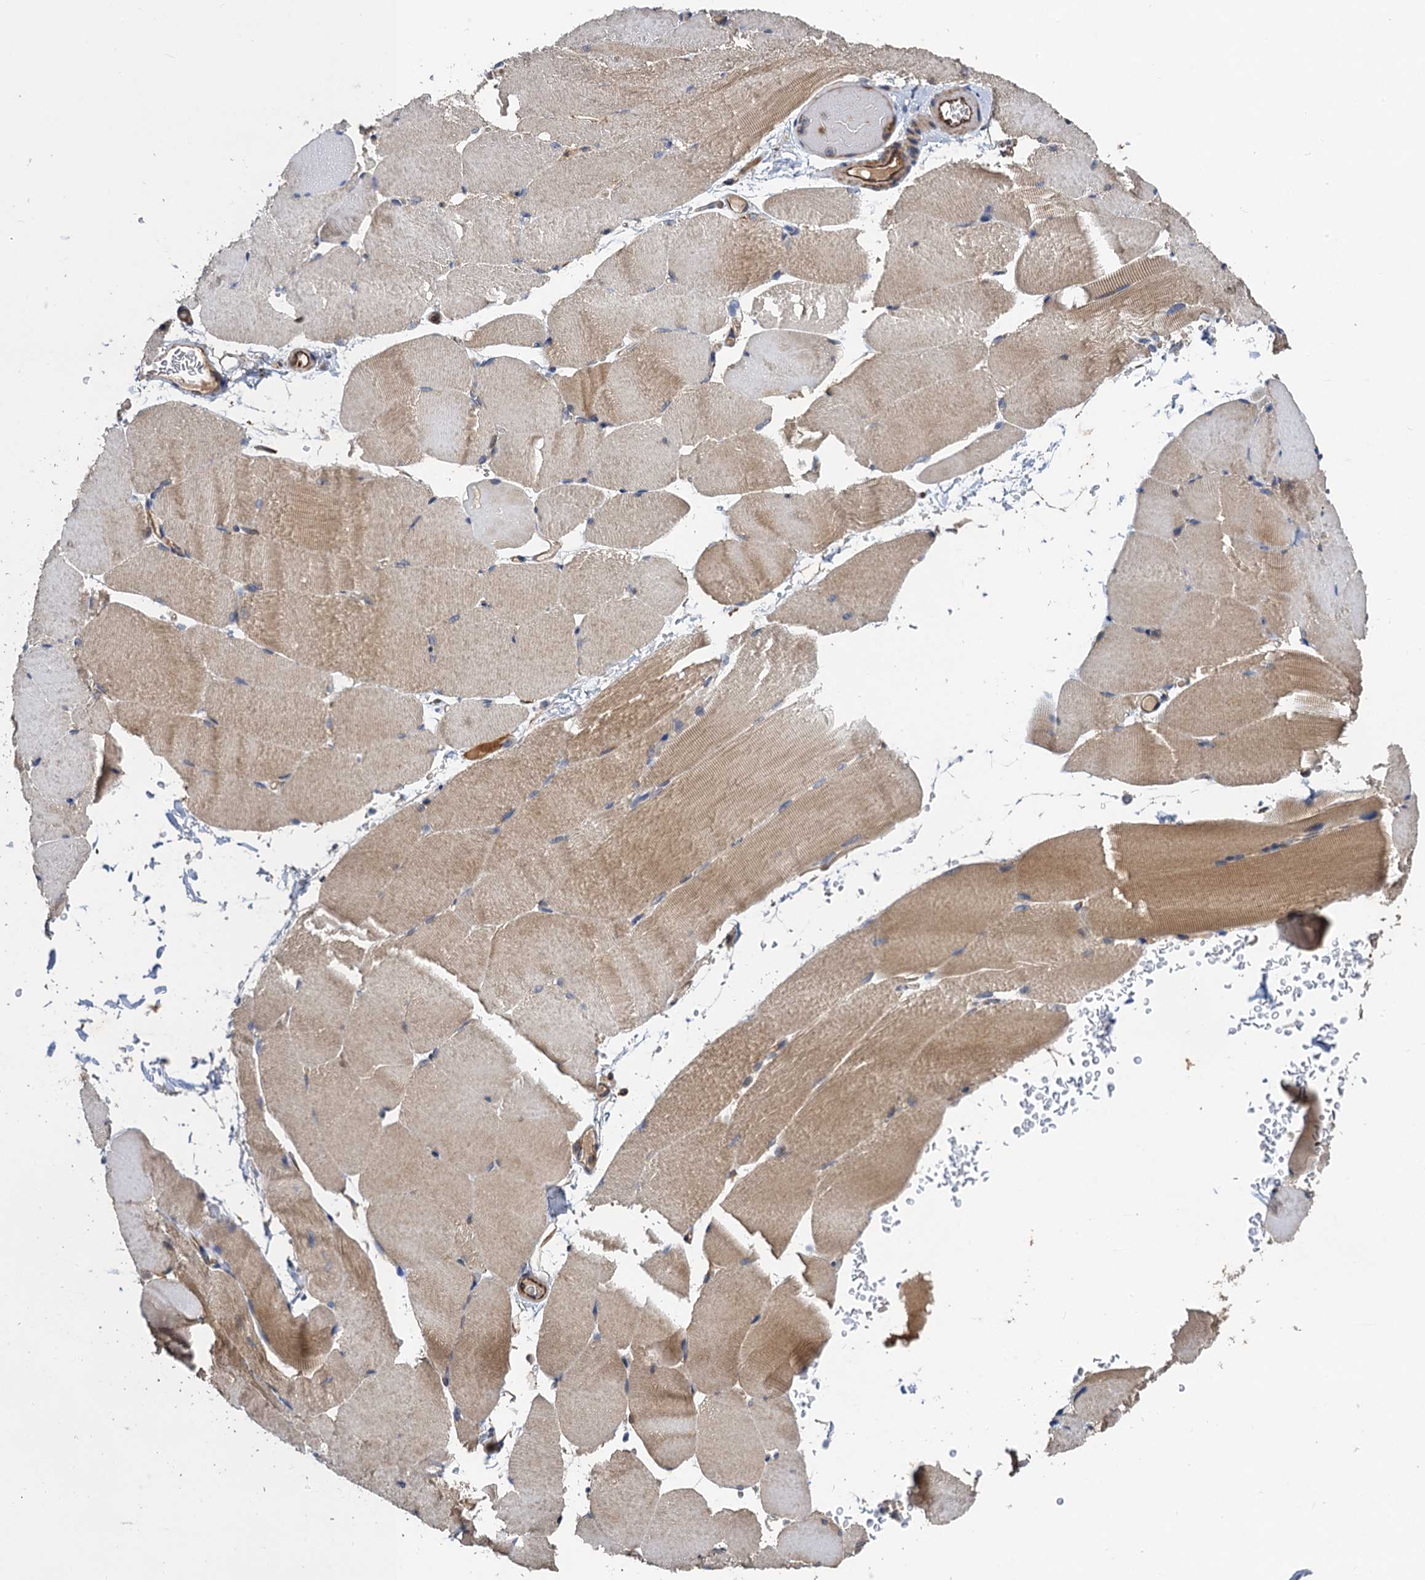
{"staining": {"intensity": "moderate", "quantity": "<25%", "location": "cytoplasmic/membranous"}, "tissue": "skeletal muscle", "cell_type": "Myocytes", "image_type": "normal", "snomed": [{"axis": "morphology", "description": "Normal tissue, NOS"}, {"axis": "topography", "description": "Skeletal muscle"}, {"axis": "topography", "description": "Parathyroid gland"}], "caption": "Normal skeletal muscle was stained to show a protein in brown. There is low levels of moderate cytoplasmic/membranous expression in about <25% of myocytes.", "gene": "PJA2", "patient": {"sex": "female", "age": 37}}